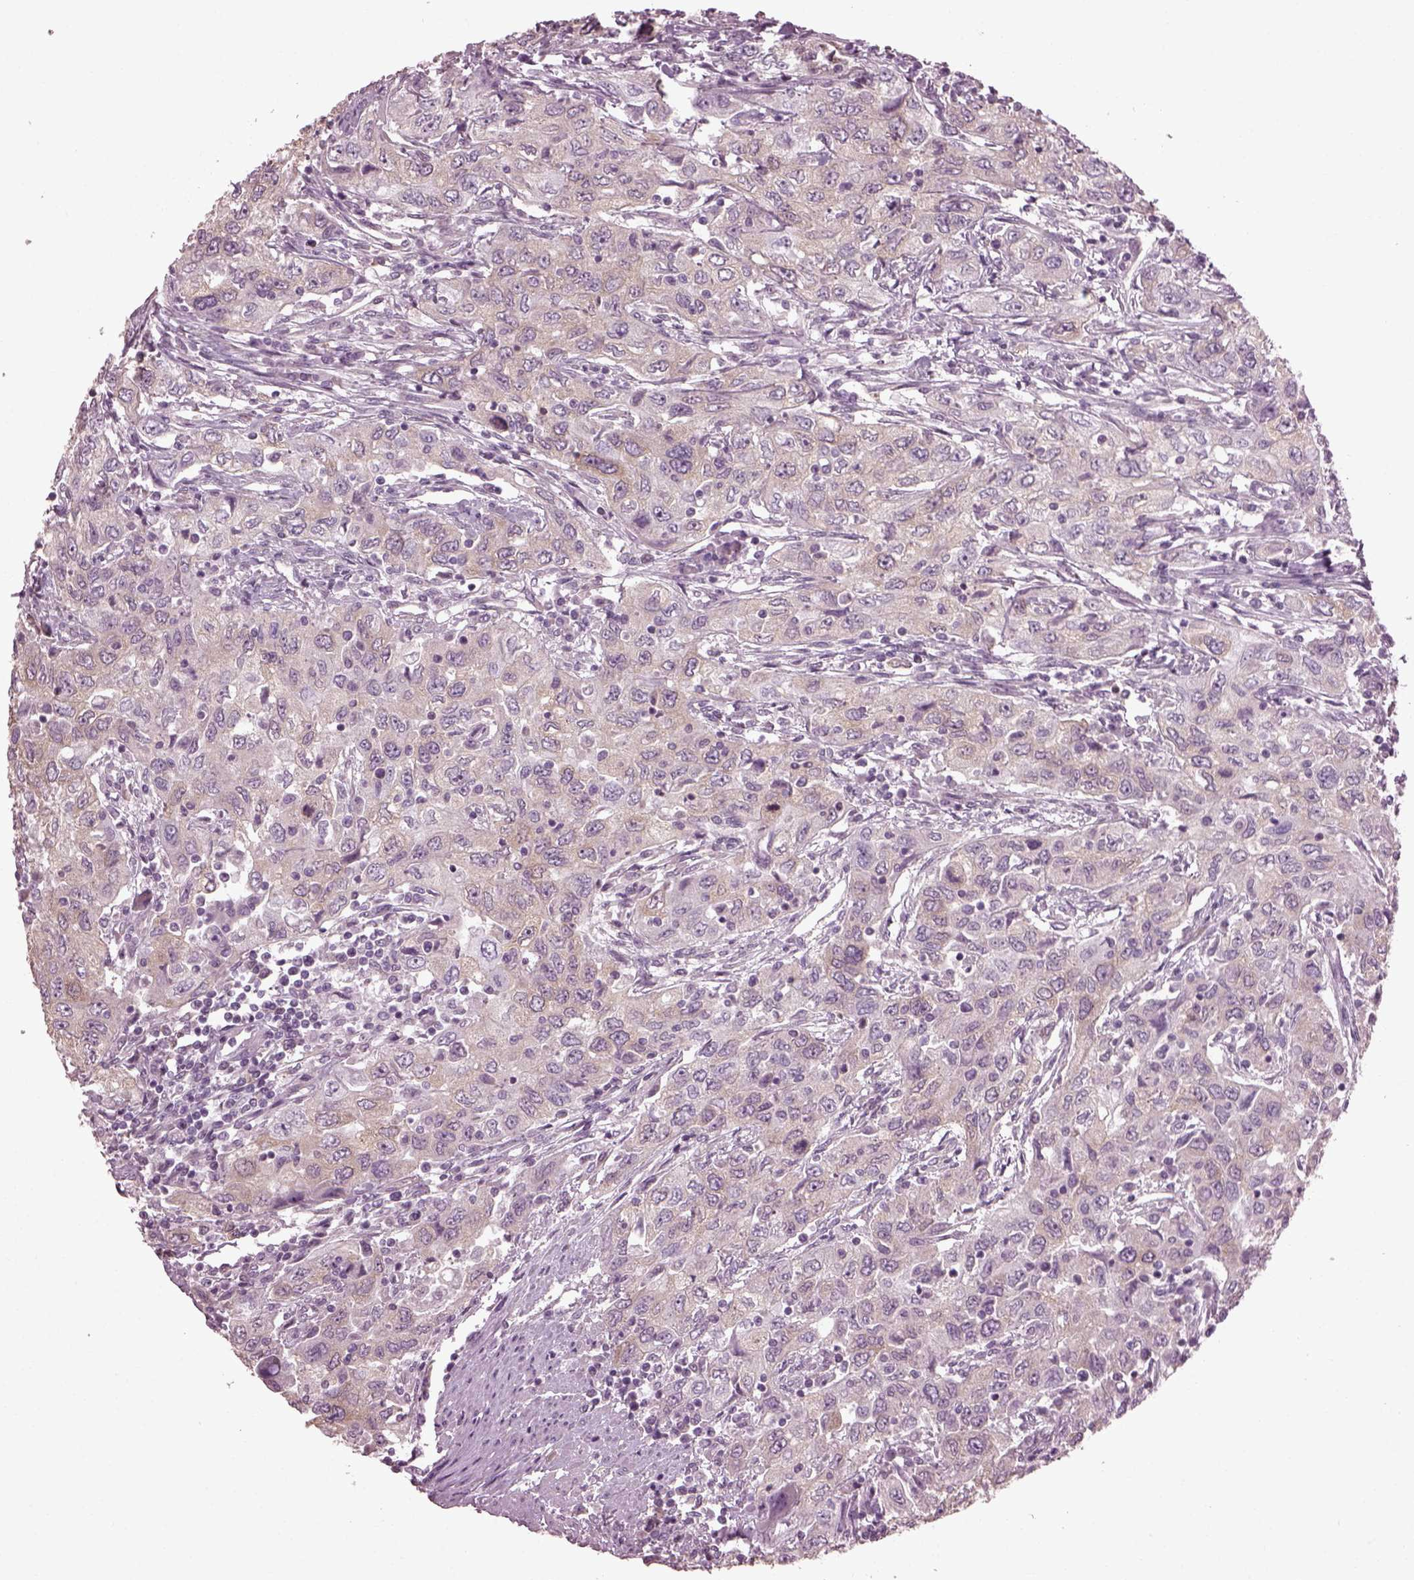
{"staining": {"intensity": "weak", "quantity": "<25%", "location": "cytoplasmic/membranous"}, "tissue": "urothelial cancer", "cell_type": "Tumor cells", "image_type": "cancer", "snomed": [{"axis": "morphology", "description": "Urothelial carcinoma, High grade"}, {"axis": "topography", "description": "Urinary bladder"}], "caption": "Immunohistochemistry (IHC) of human urothelial carcinoma (high-grade) demonstrates no staining in tumor cells.", "gene": "CABP5", "patient": {"sex": "male", "age": 76}}